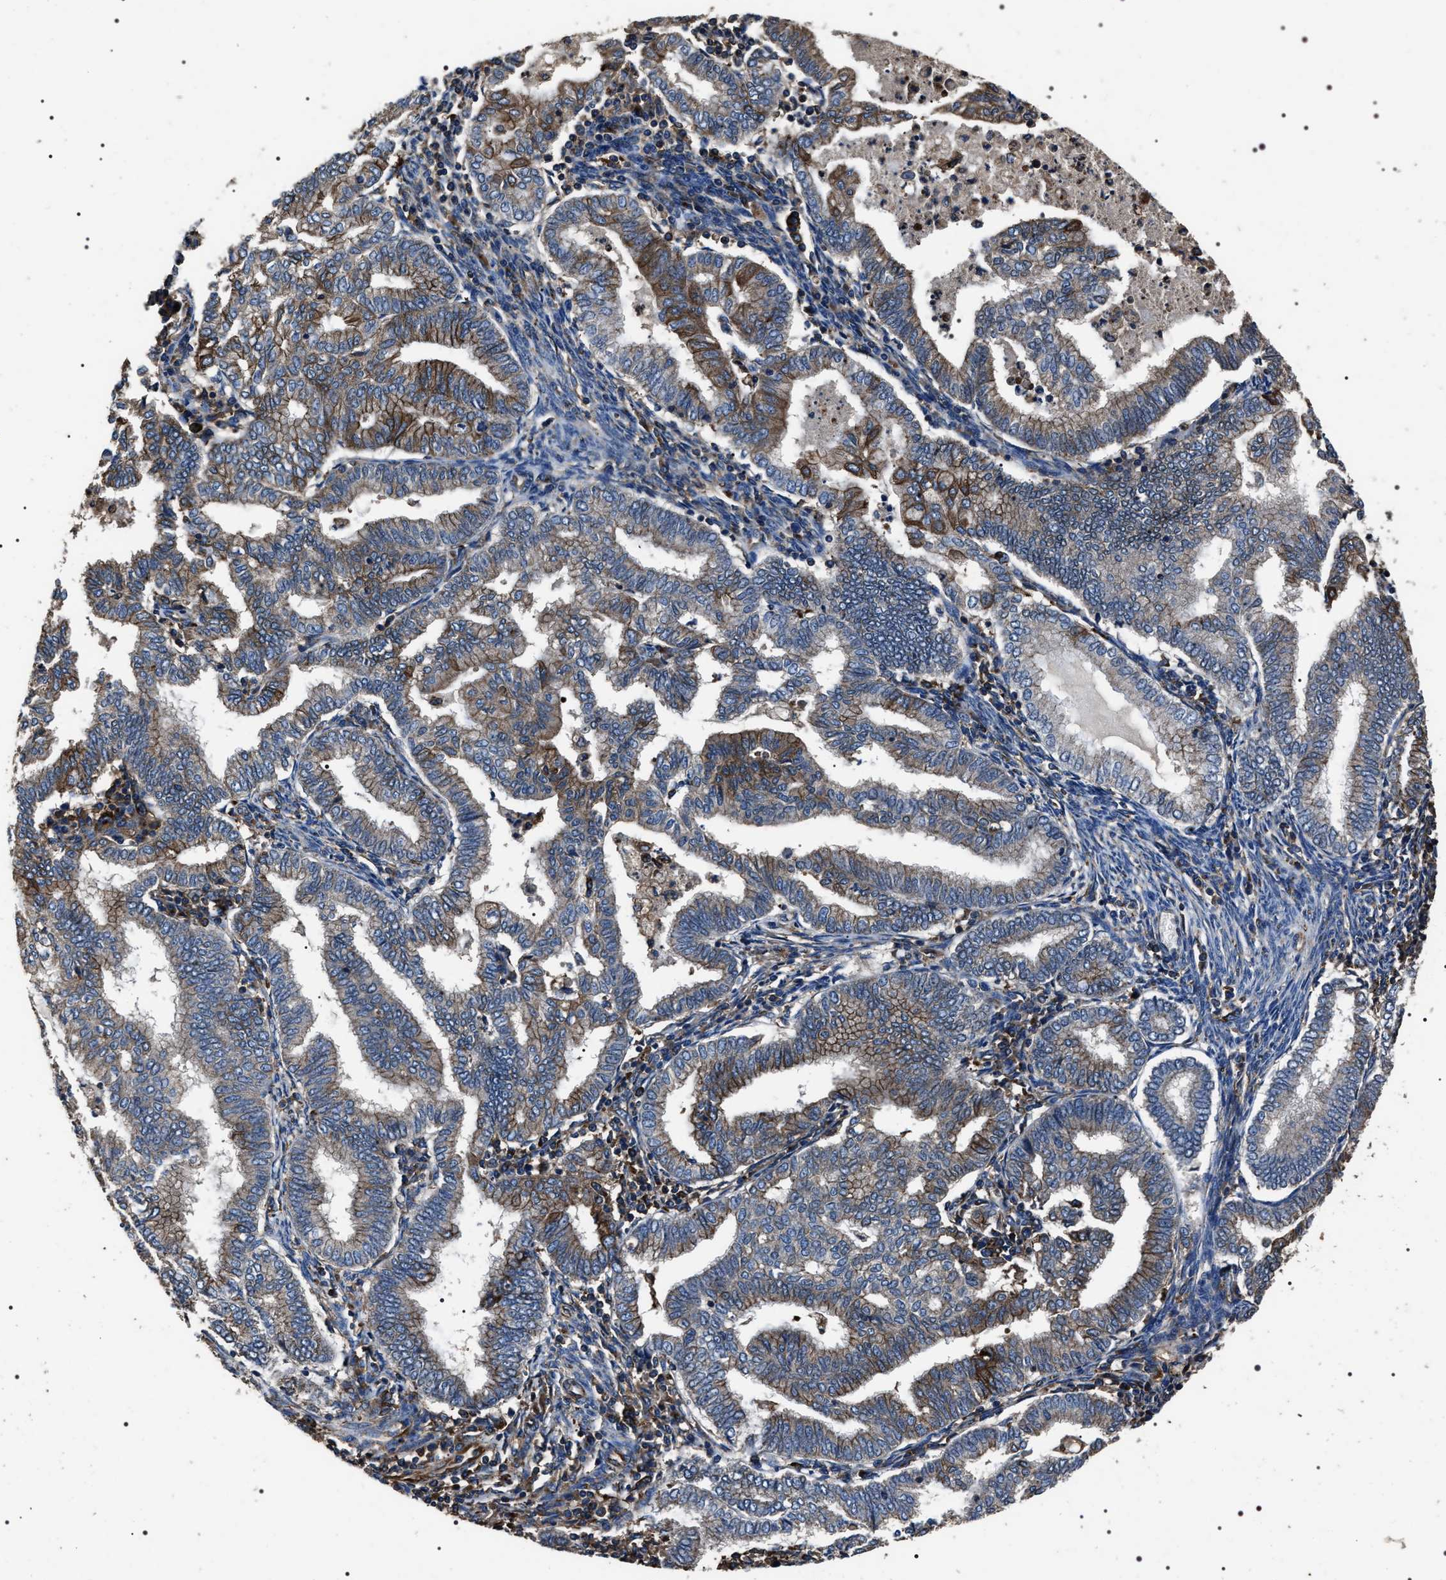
{"staining": {"intensity": "moderate", "quantity": "25%-75%", "location": "cytoplasmic/membranous"}, "tissue": "endometrial cancer", "cell_type": "Tumor cells", "image_type": "cancer", "snomed": [{"axis": "morphology", "description": "Polyp, NOS"}, {"axis": "morphology", "description": "Adenocarcinoma, NOS"}, {"axis": "morphology", "description": "Adenoma, NOS"}, {"axis": "topography", "description": "Endometrium"}], "caption": "About 25%-75% of tumor cells in endometrial cancer (adenocarcinoma) show moderate cytoplasmic/membranous protein staining as visualized by brown immunohistochemical staining.", "gene": "HSCB", "patient": {"sex": "female", "age": 79}}